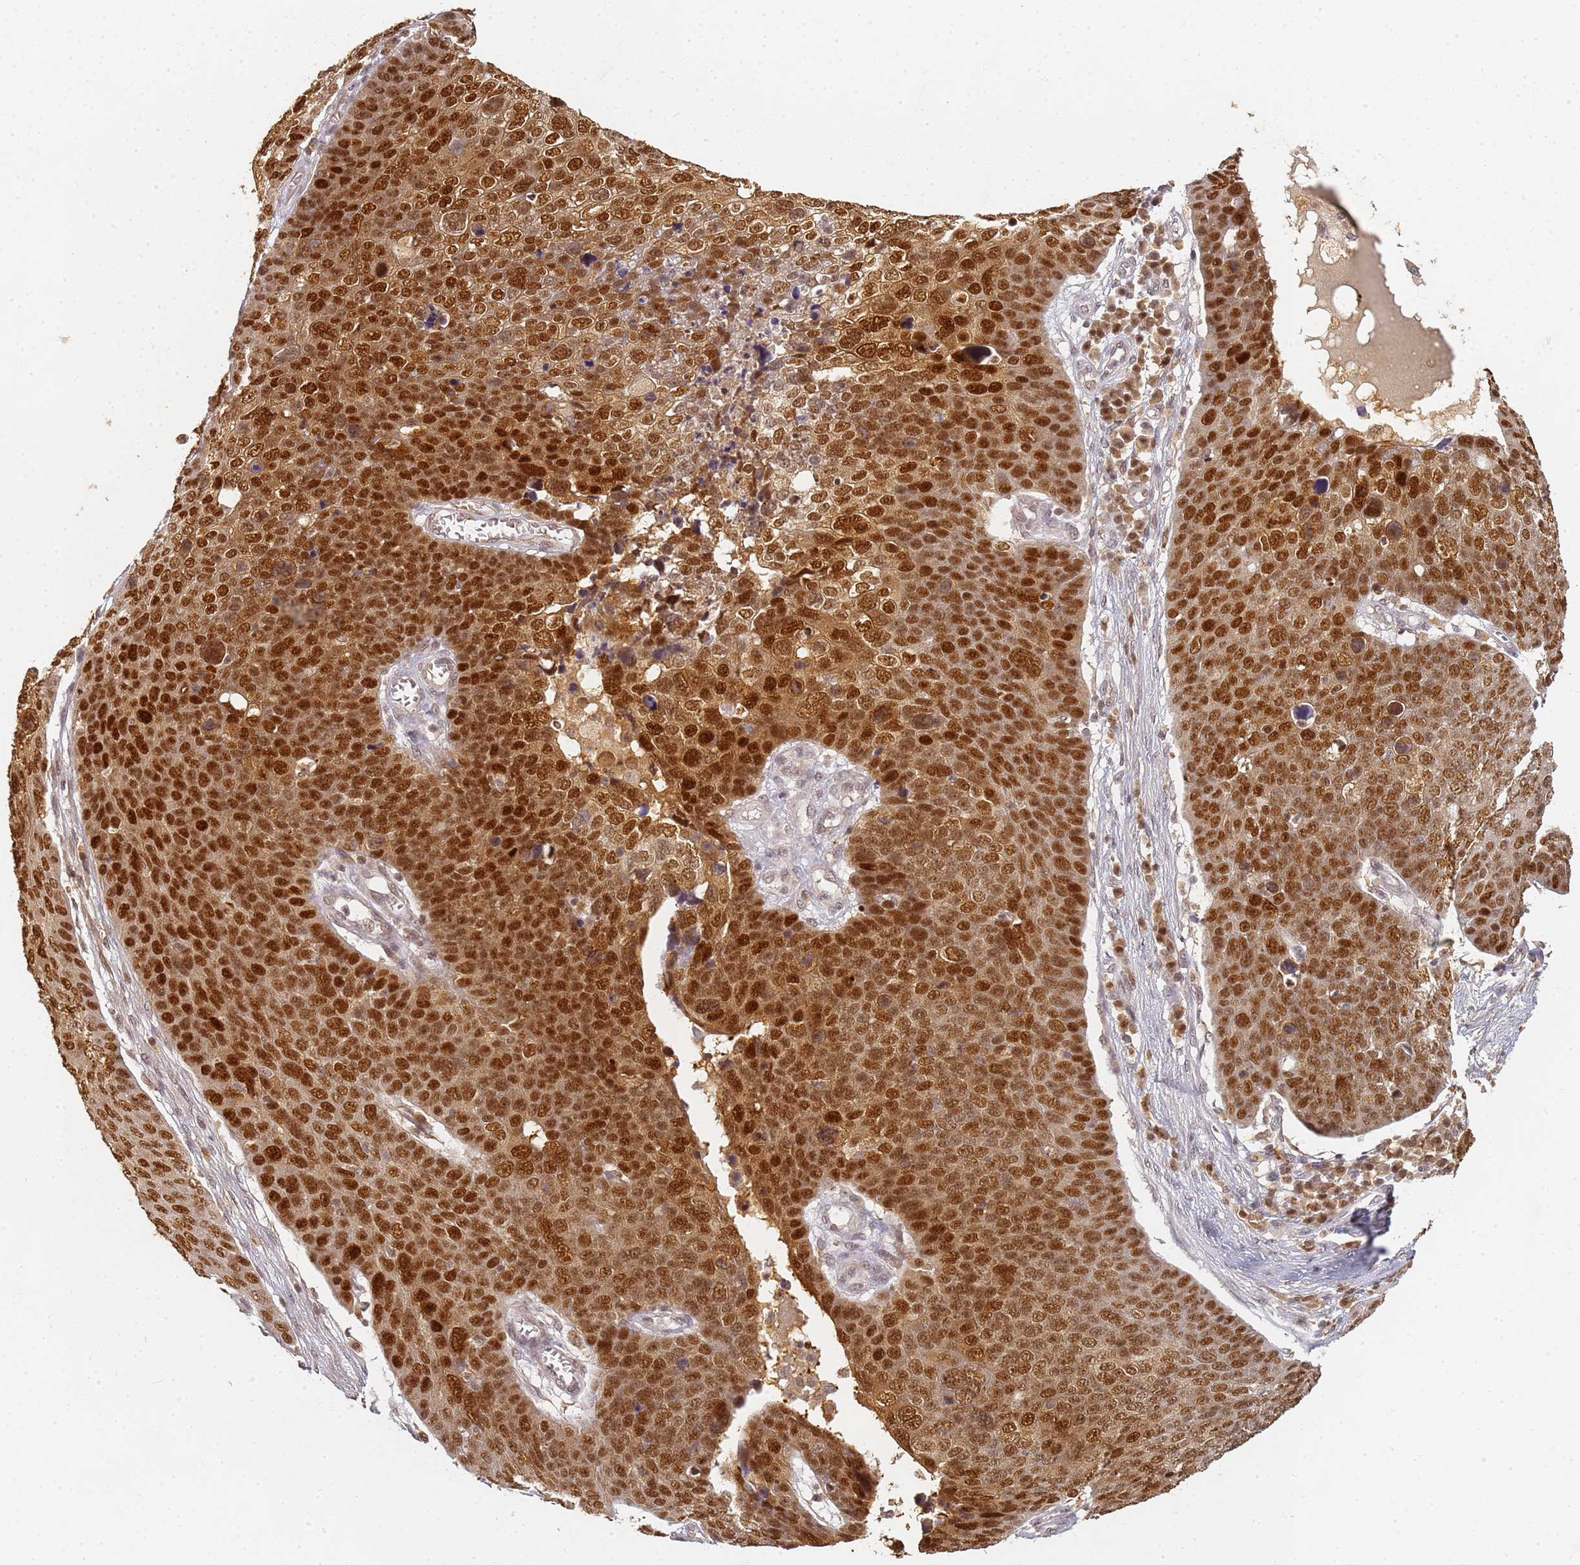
{"staining": {"intensity": "strong", "quantity": ">75%", "location": "nuclear"}, "tissue": "skin cancer", "cell_type": "Tumor cells", "image_type": "cancer", "snomed": [{"axis": "morphology", "description": "Squamous cell carcinoma, NOS"}, {"axis": "topography", "description": "Skin"}], "caption": "An image of human skin cancer (squamous cell carcinoma) stained for a protein shows strong nuclear brown staining in tumor cells.", "gene": "HMCES", "patient": {"sex": "male", "age": 71}}